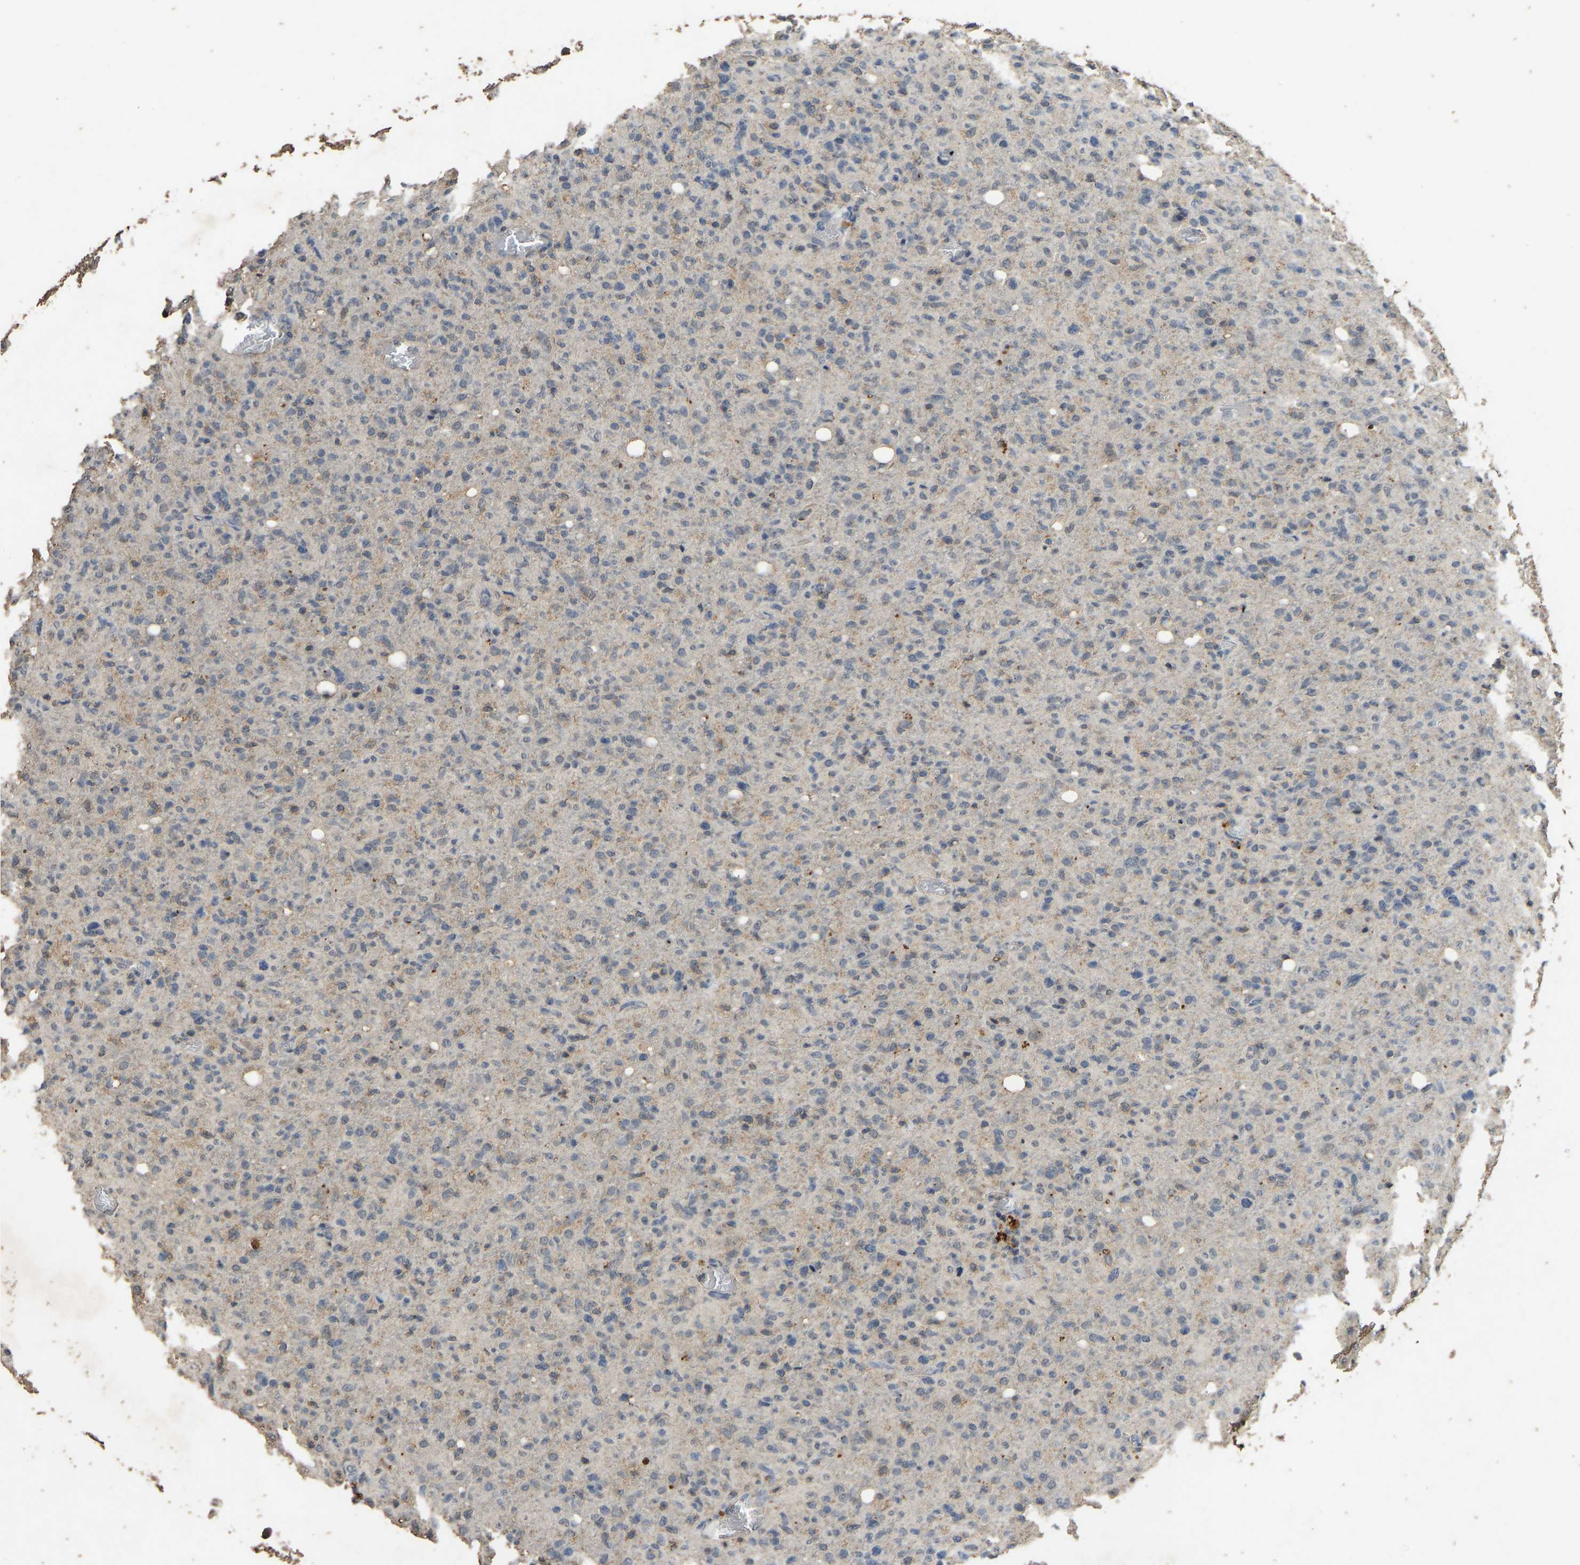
{"staining": {"intensity": "negative", "quantity": "none", "location": "none"}, "tissue": "glioma", "cell_type": "Tumor cells", "image_type": "cancer", "snomed": [{"axis": "morphology", "description": "Glioma, malignant, High grade"}, {"axis": "topography", "description": "Brain"}], "caption": "IHC micrograph of malignant glioma (high-grade) stained for a protein (brown), which shows no staining in tumor cells.", "gene": "CIDEC", "patient": {"sex": "female", "age": 57}}